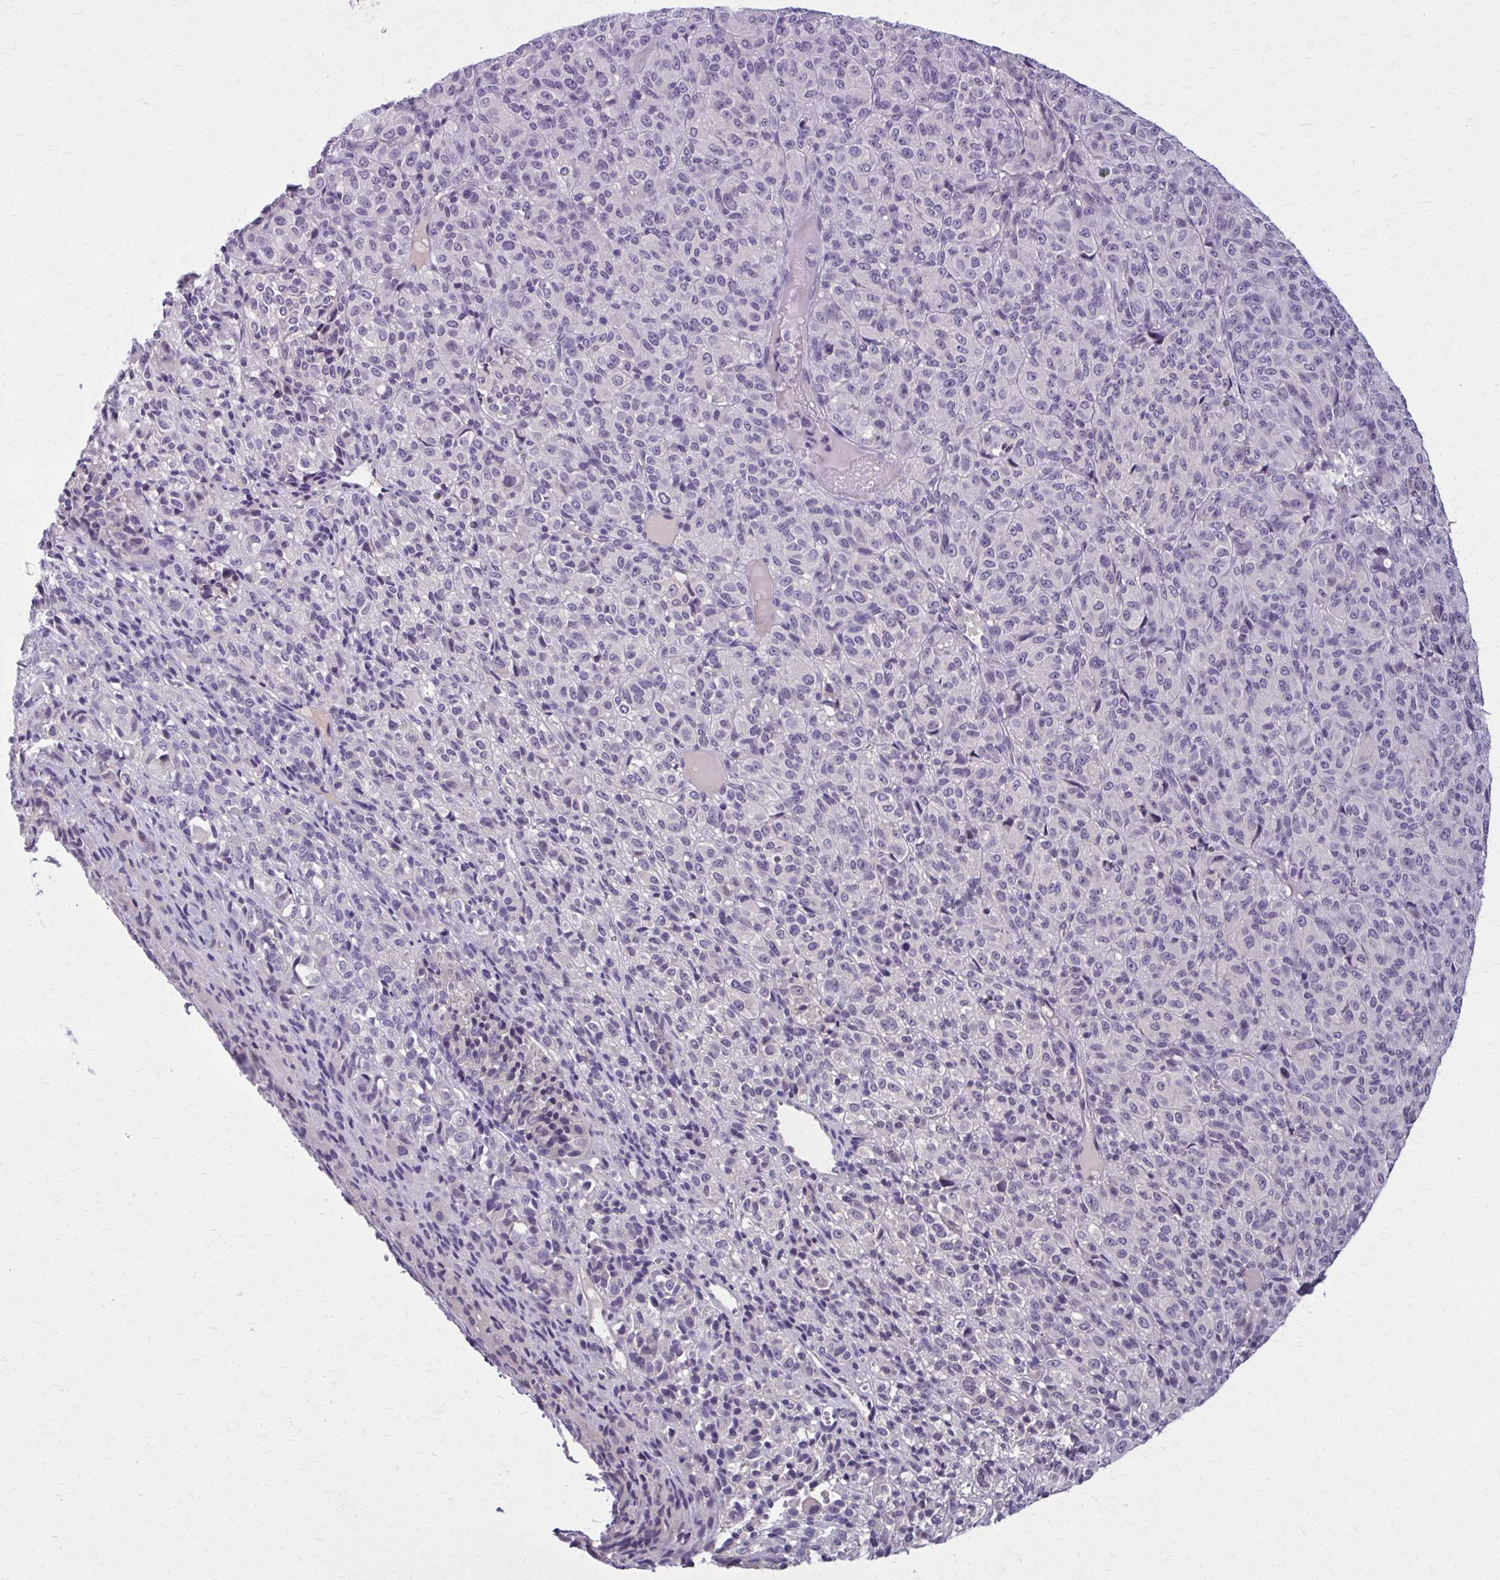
{"staining": {"intensity": "negative", "quantity": "none", "location": "none"}, "tissue": "melanoma", "cell_type": "Tumor cells", "image_type": "cancer", "snomed": [{"axis": "morphology", "description": "Malignant melanoma, Metastatic site"}, {"axis": "topography", "description": "Brain"}], "caption": "An immunohistochemistry photomicrograph of melanoma is shown. There is no staining in tumor cells of melanoma. (Immunohistochemistry (ihc), brightfield microscopy, high magnification).", "gene": "OR4A47", "patient": {"sex": "female", "age": 56}}